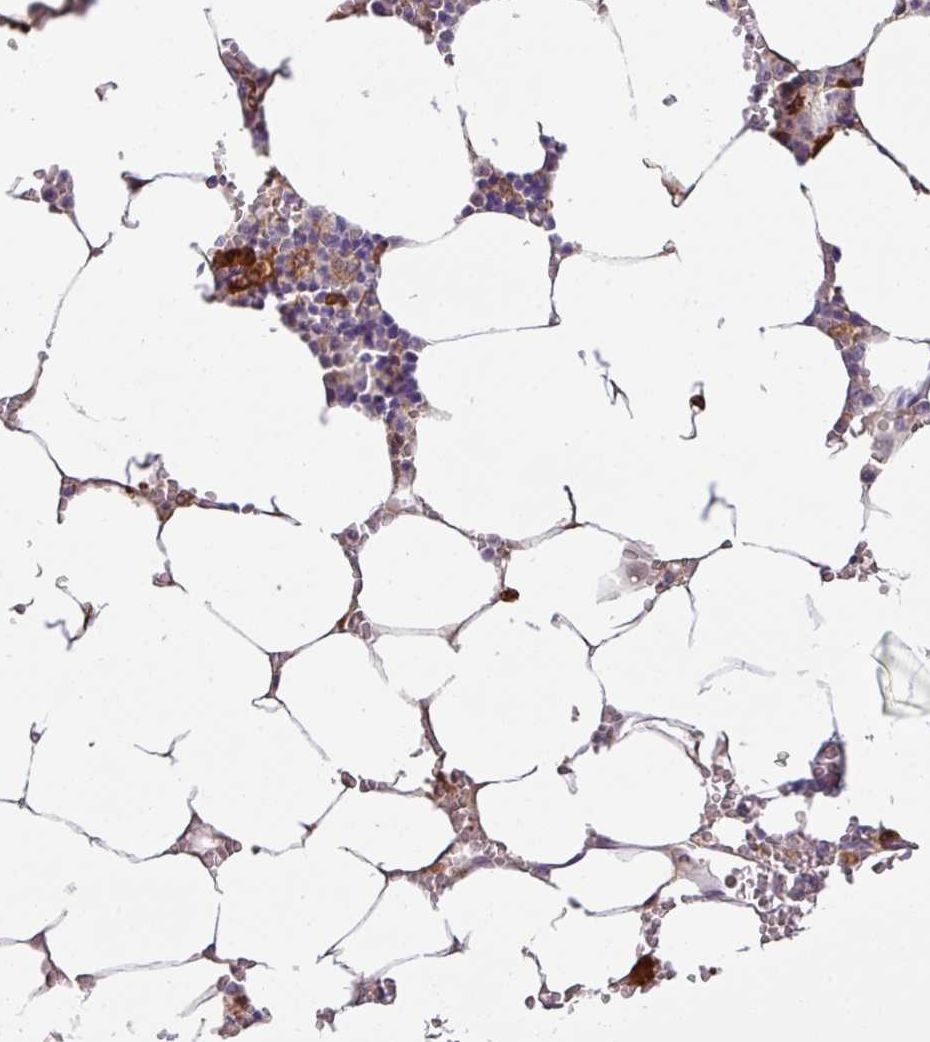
{"staining": {"intensity": "strong", "quantity": "<25%", "location": "cytoplasmic/membranous"}, "tissue": "bone marrow", "cell_type": "Hematopoietic cells", "image_type": "normal", "snomed": [{"axis": "morphology", "description": "Normal tissue, NOS"}, {"axis": "topography", "description": "Bone marrow"}], "caption": "The image reveals a brown stain indicating the presence of a protein in the cytoplasmic/membranous of hematopoietic cells in bone marrow.", "gene": "GCNT7", "patient": {"sex": "male", "age": 70}}